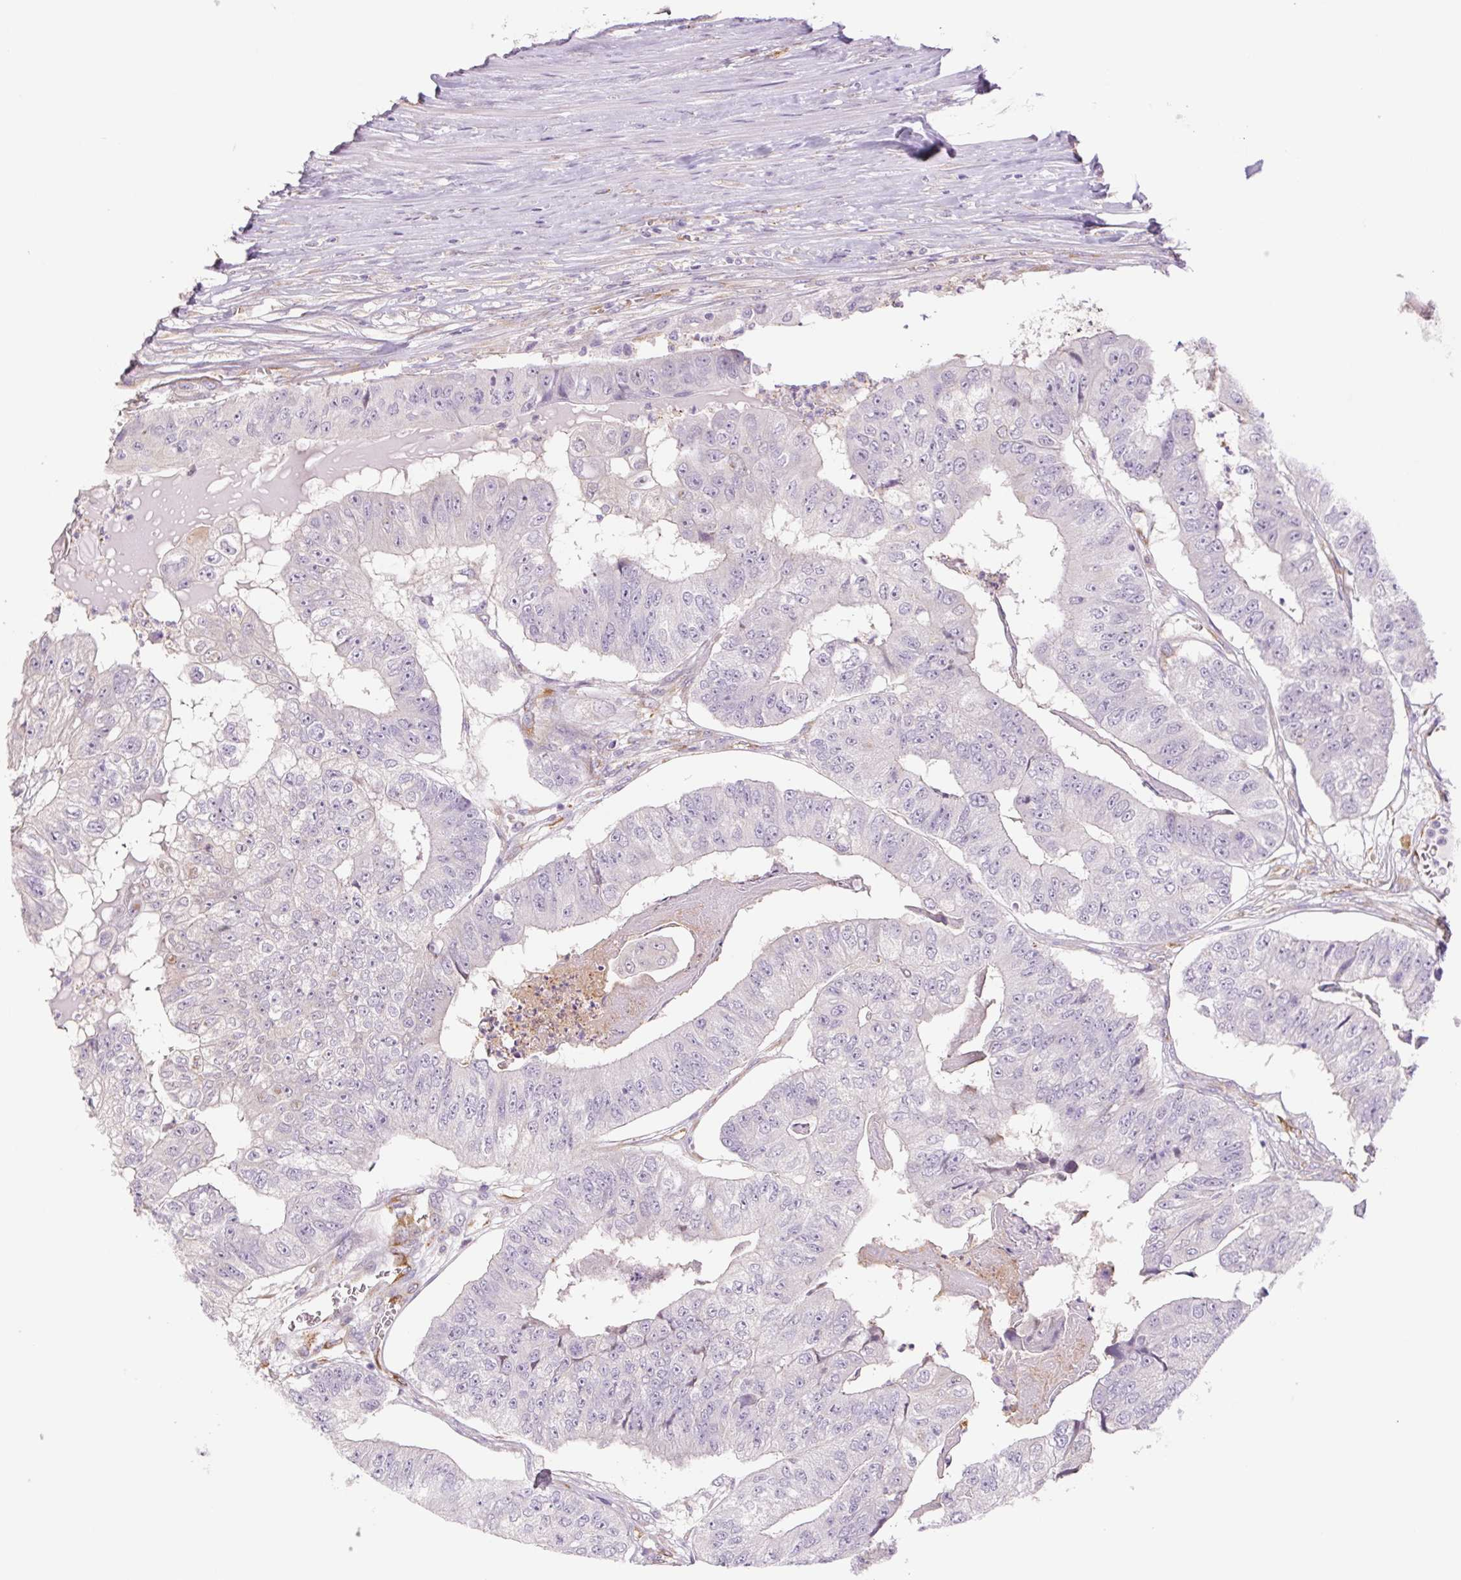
{"staining": {"intensity": "negative", "quantity": "none", "location": "none"}, "tissue": "colorectal cancer", "cell_type": "Tumor cells", "image_type": "cancer", "snomed": [{"axis": "morphology", "description": "Adenocarcinoma, NOS"}, {"axis": "topography", "description": "Colon"}], "caption": "This is an IHC image of colorectal cancer (adenocarcinoma). There is no positivity in tumor cells.", "gene": "IGFL3", "patient": {"sex": "female", "age": 67}}